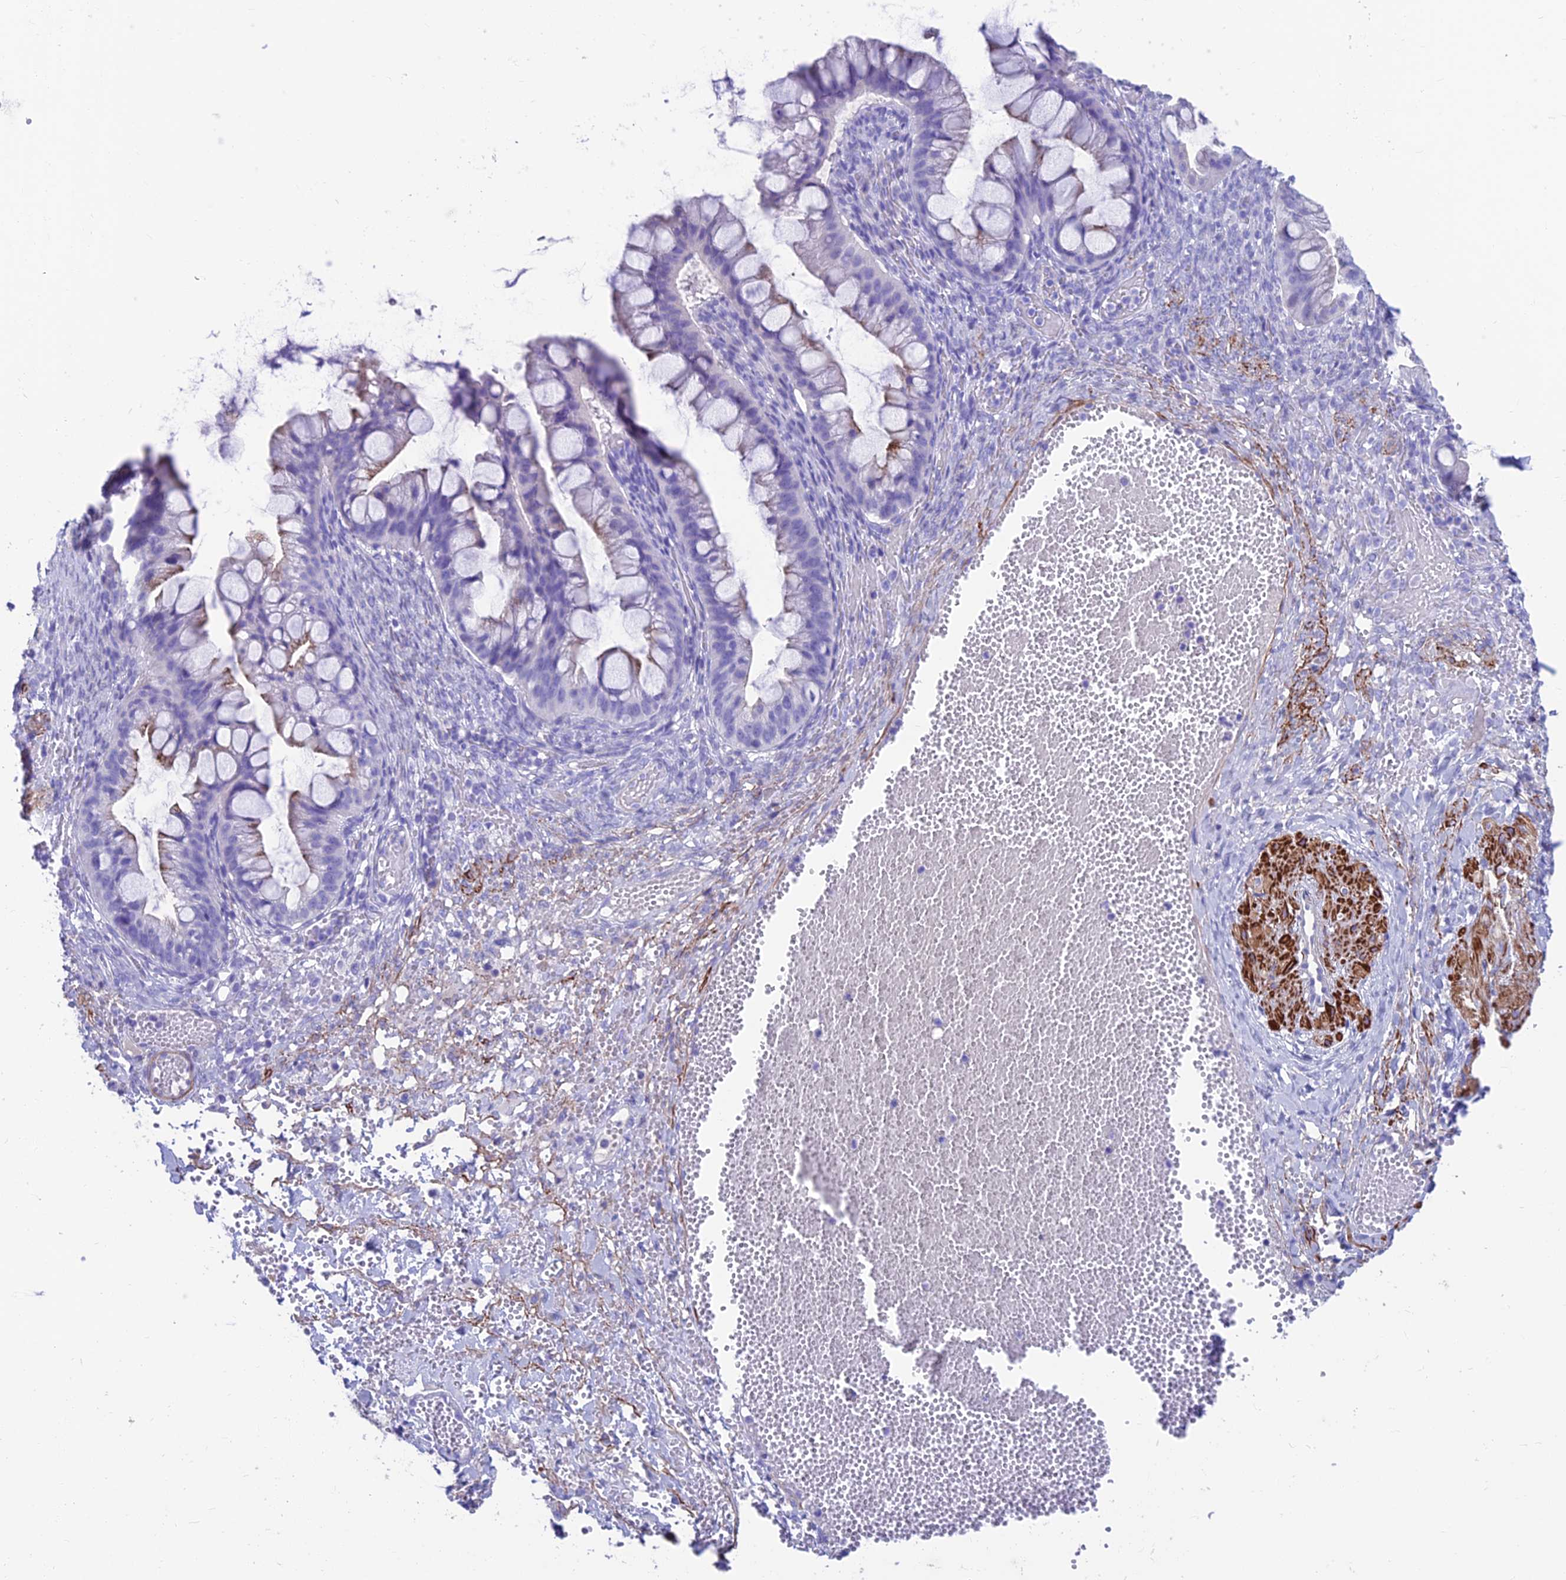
{"staining": {"intensity": "moderate", "quantity": "<25%", "location": "cytoplasmic/membranous"}, "tissue": "ovarian cancer", "cell_type": "Tumor cells", "image_type": "cancer", "snomed": [{"axis": "morphology", "description": "Cystadenocarcinoma, mucinous, NOS"}, {"axis": "topography", "description": "Ovary"}], "caption": "Immunohistochemical staining of ovarian mucinous cystadenocarcinoma reveals low levels of moderate cytoplasmic/membranous expression in approximately <25% of tumor cells.", "gene": "GNG11", "patient": {"sex": "female", "age": 73}}